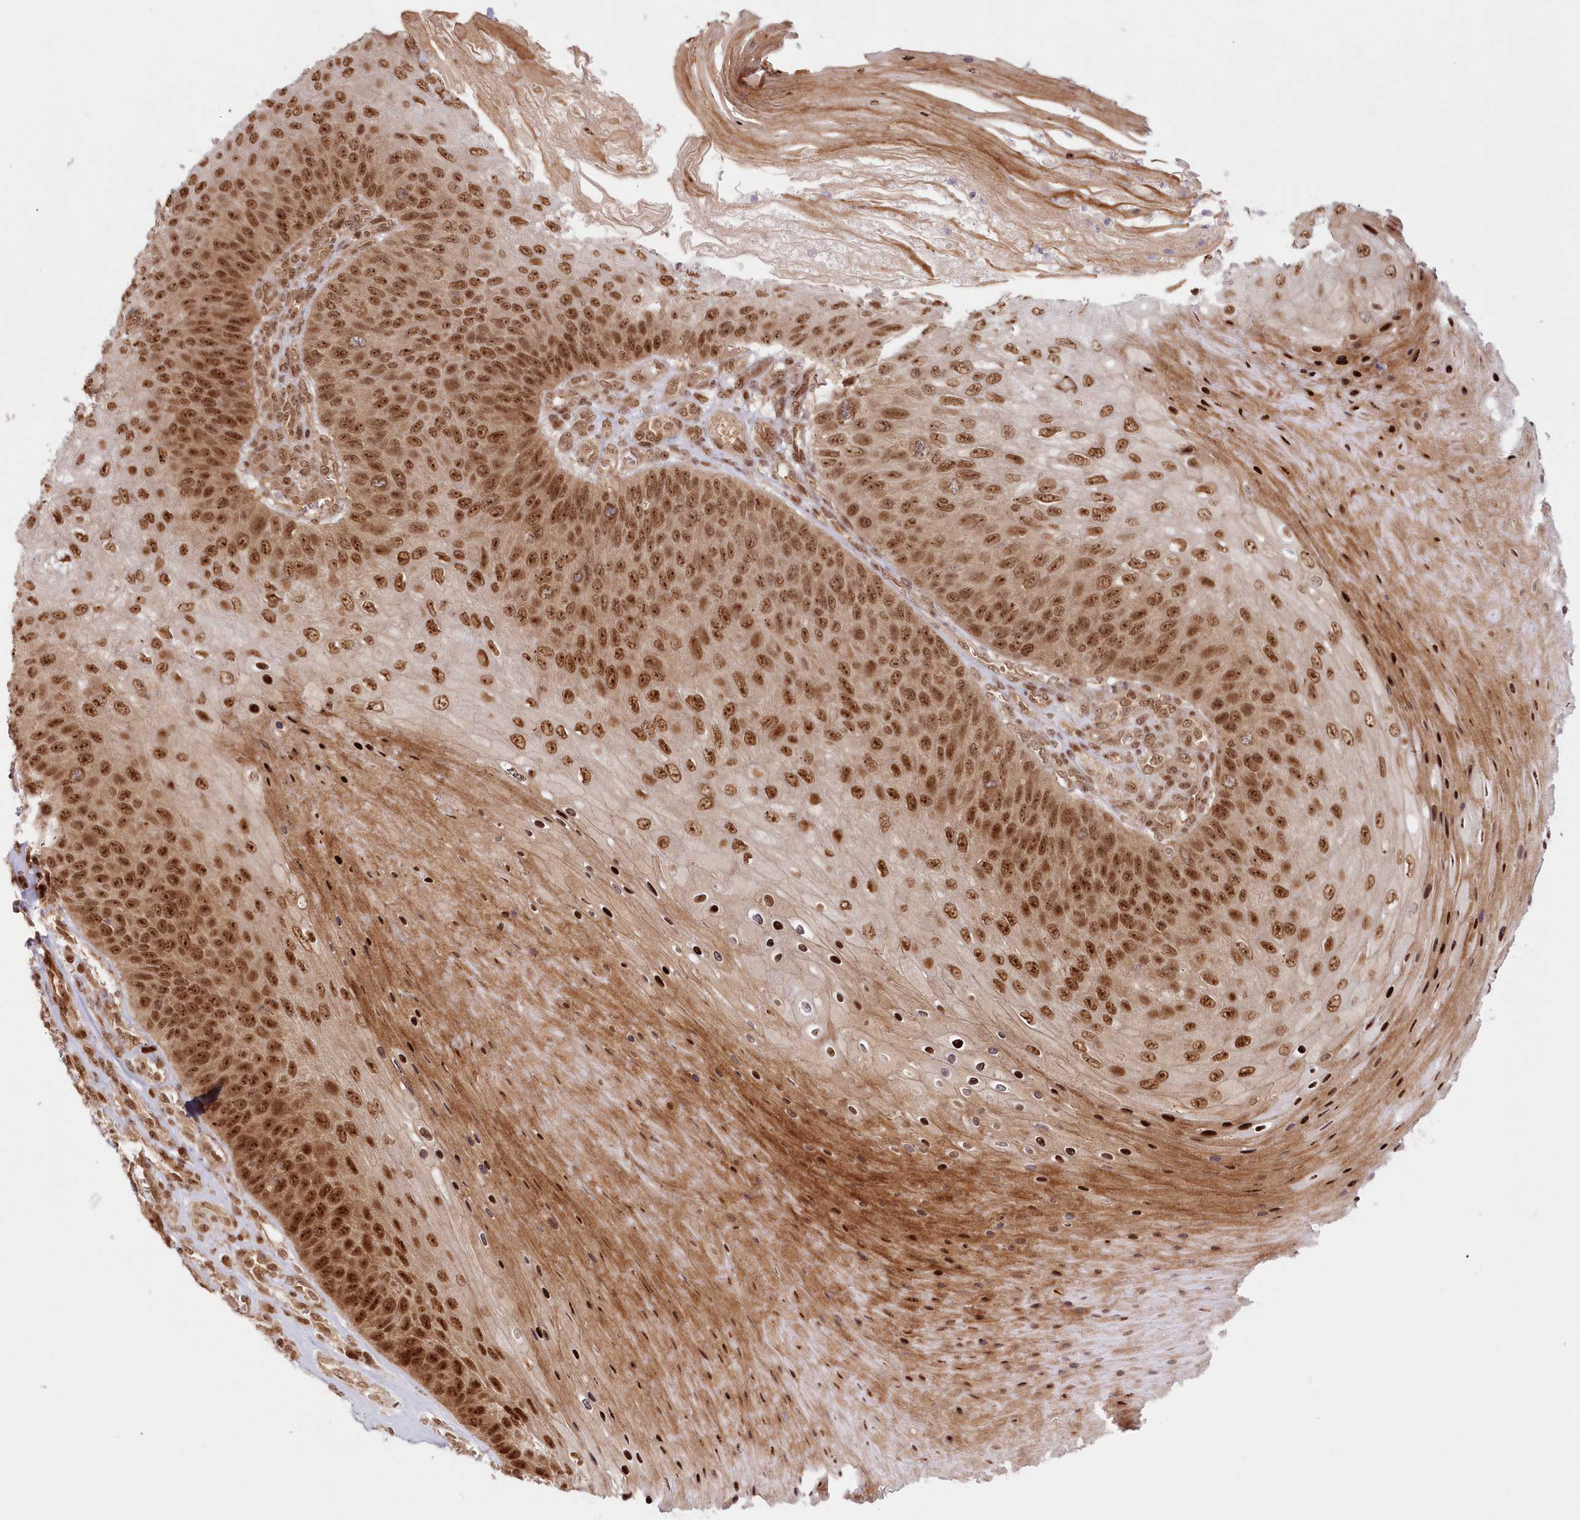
{"staining": {"intensity": "strong", "quantity": ">75%", "location": "cytoplasmic/membranous,nuclear"}, "tissue": "skin cancer", "cell_type": "Tumor cells", "image_type": "cancer", "snomed": [{"axis": "morphology", "description": "Squamous cell carcinoma, NOS"}, {"axis": "topography", "description": "Skin"}], "caption": "About >75% of tumor cells in human squamous cell carcinoma (skin) exhibit strong cytoplasmic/membranous and nuclear protein positivity as visualized by brown immunohistochemical staining.", "gene": "TOGARAM2", "patient": {"sex": "female", "age": 88}}